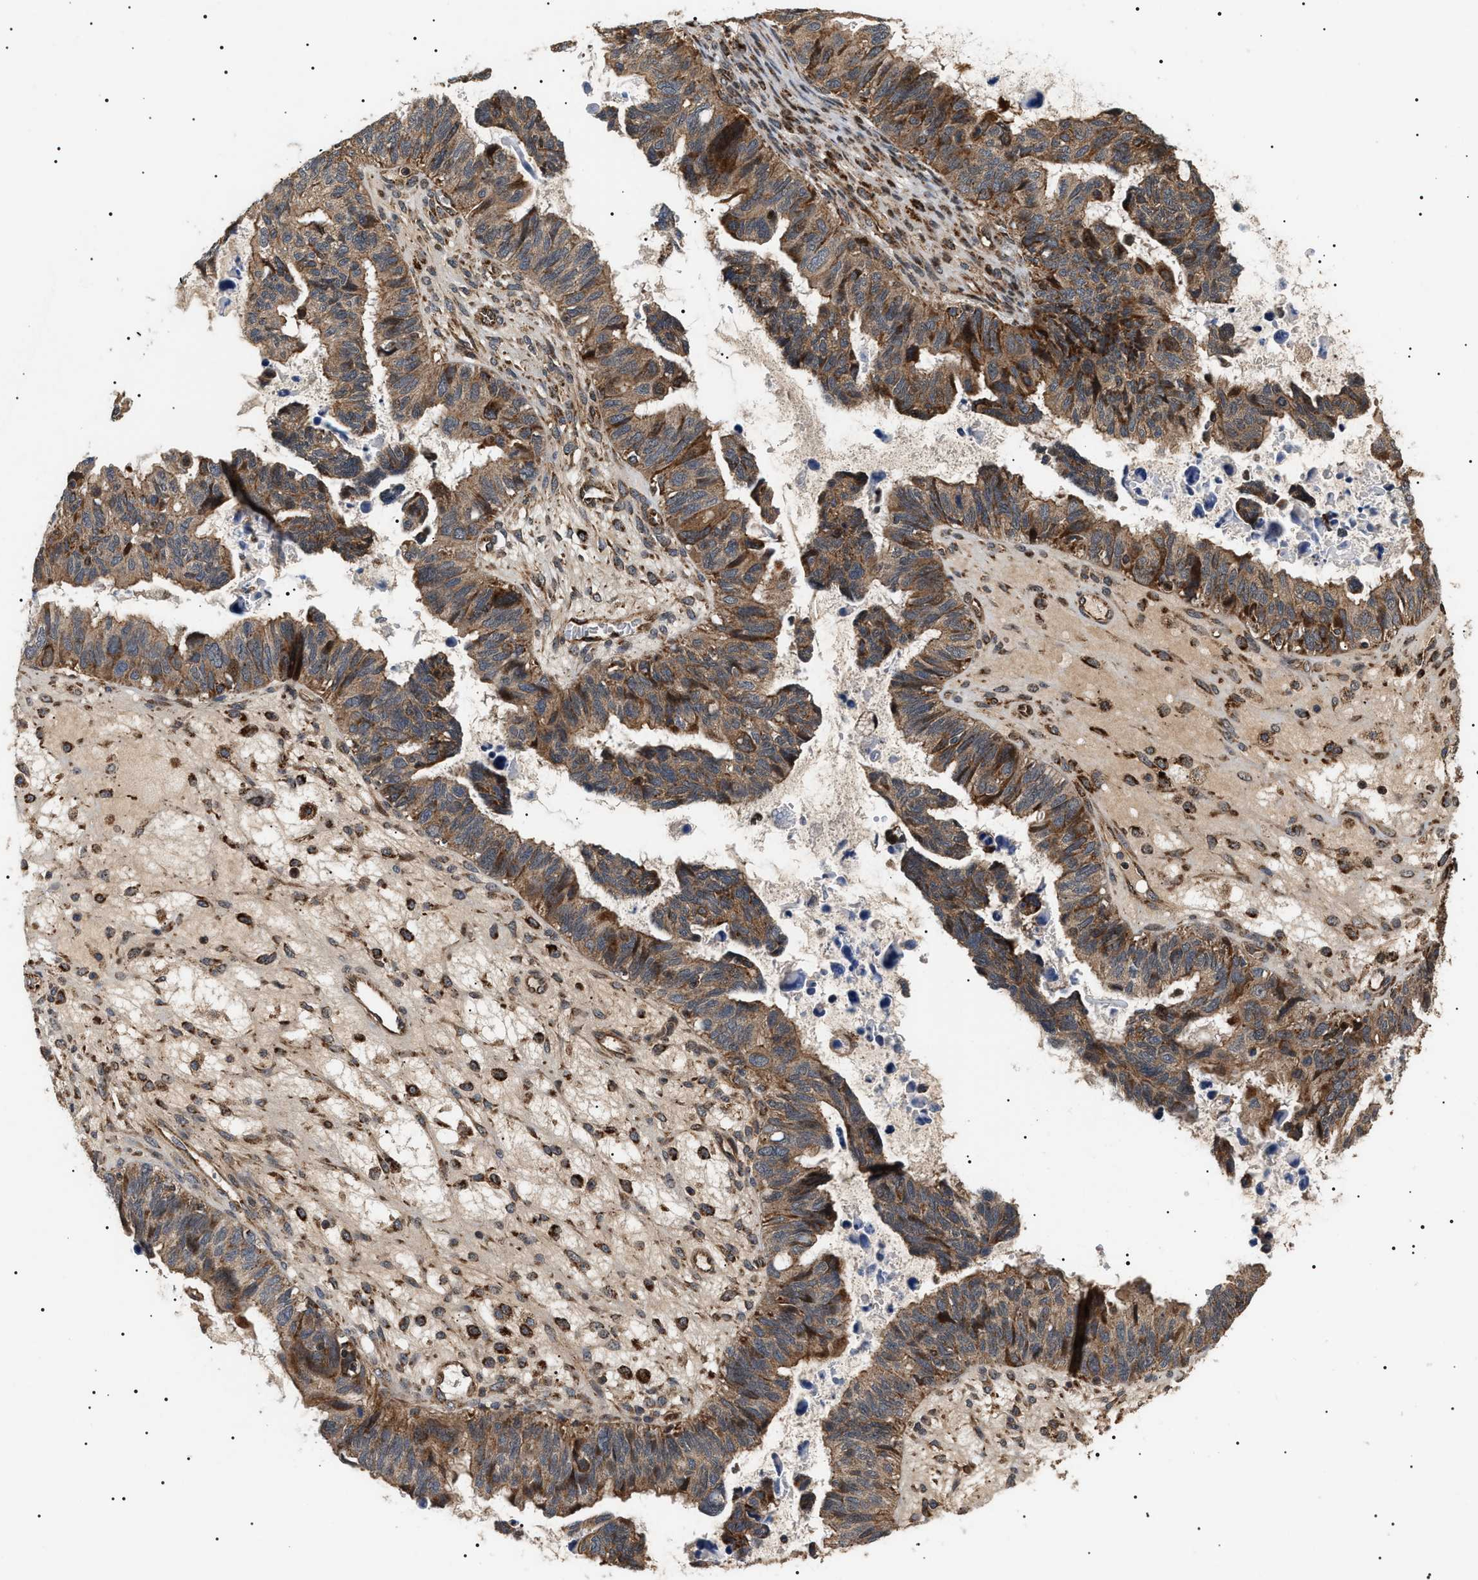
{"staining": {"intensity": "moderate", "quantity": ">75%", "location": "cytoplasmic/membranous"}, "tissue": "ovarian cancer", "cell_type": "Tumor cells", "image_type": "cancer", "snomed": [{"axis": "morphology", "description": "Cystadenocarcinoma, serous, NOS"}, {"axis": "topography", "description": "Ovary"}], "caption": "Moderate cytoplasmic/membranous protein staining is seen in approximately >75% of tumor cells in ovarian cancer. The staining was performed using DAB, with brown indicating positive protein expression. Nuclei are stained blue with hematoxylin.", "gene": "ZBTB26", "patient": {"sex": "female", "age": 79}}